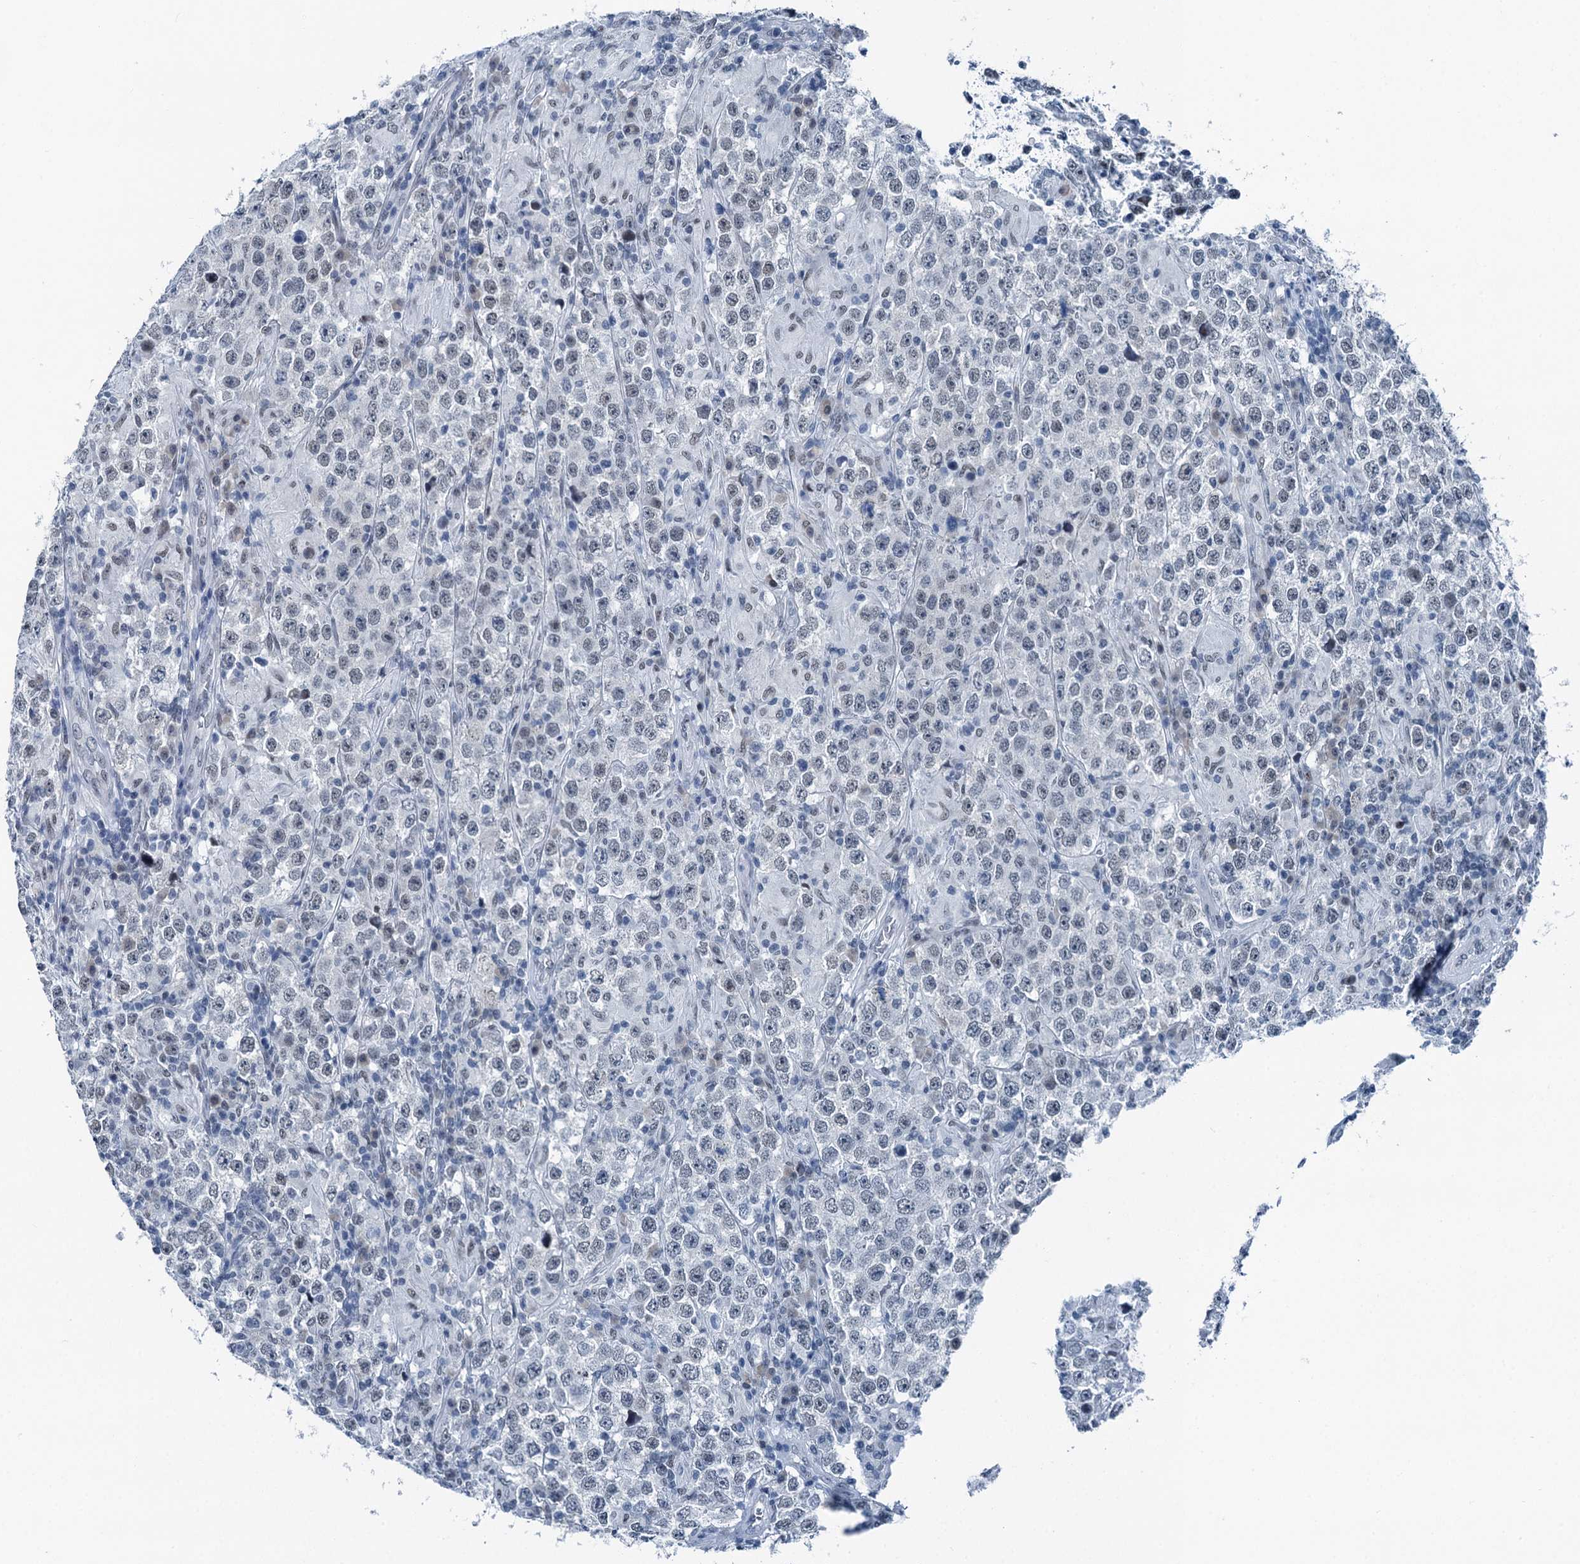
{"staining": {"intensity": "negative", "quantity": "none", "location": "none"}, "tissue": "testis cancer", "cell_type": "Tumor cells", "image_type": "cancer", "snomed": [{"axis": "morphology", "description": "Normal tissue, NOS"}, {"axis": "morphology", "description": "Urothelial carcinoma, High grade"}, {"axis": "morphology", "description": "Seminoma, NOS"}, {"axis": "morphology", "description": "Carcinoma, Embryonal, NOS"}, {"axis": "topography", "description": "Urinary bladder"}, {"axis": "topography", "description": "Testis"}], "caption": "Tumor cells show no significant expression in testis cancer (embryonal carcinoma).", "gene": "TRPT1", "patient": {"sex": "male", "age": 41}}